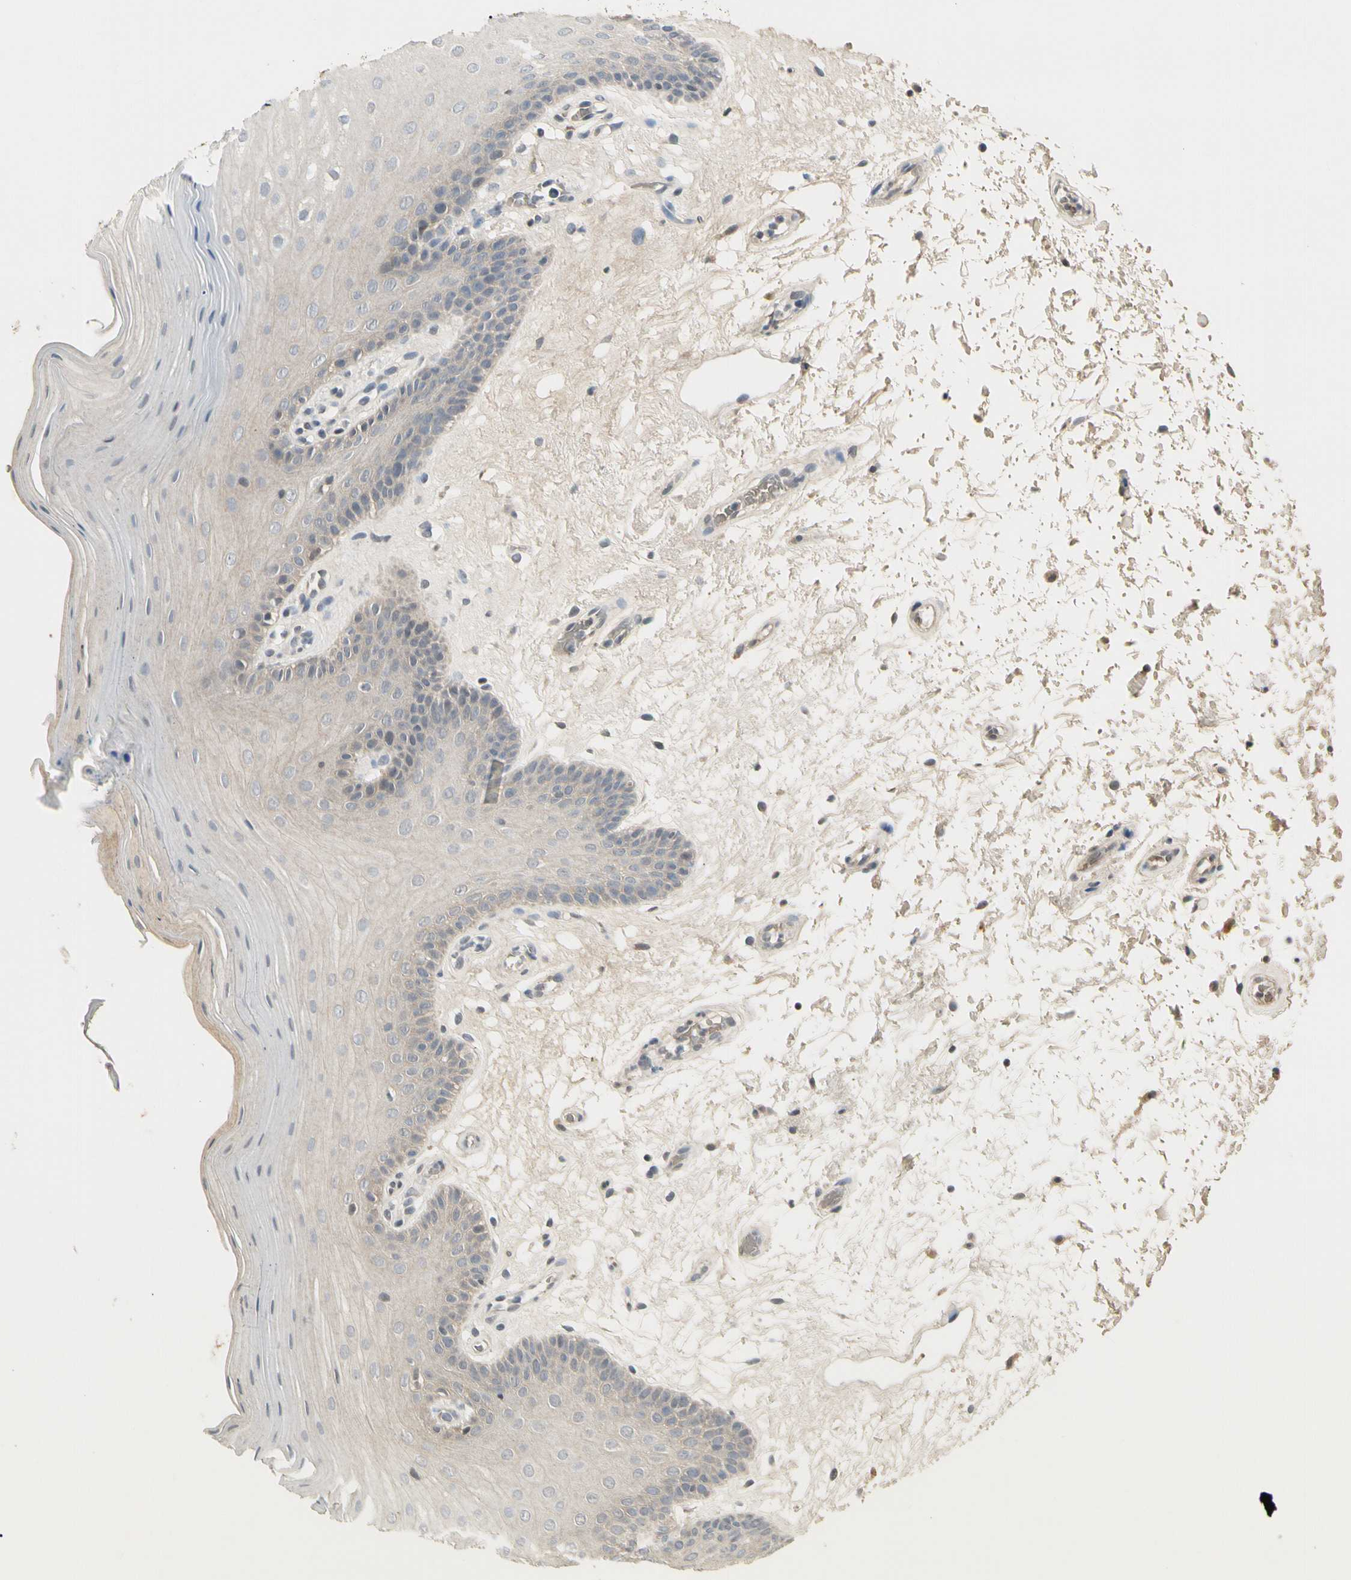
{"staining": {"intensity": "weak", "quantity": "<25%", "location": "cytoplasmic/membranous"}, "tissue": "oral mucosa", "cell_type": "Squamous epithelial cells", "image_type": "normal", "snomed": [{"axis": "morphology", "description": "Normal tissue, NOS"}, {"axis": "morphology", "description": "Squamous cell carcinoma, NOS"}, {"axis": "topography", "description": "Skeletal muscle"}, {"axis": "topography", "description": "Oral tissue"}, {"axis": "topography", "description": "Head-Neck"}], "caption": "IHC histopathology image of benign oral mucosa: oral mucosa stained with DAB demonstrates no significant protein positivity in squamous epithelial cells.", "gene": "GREM1", "patient": {"sex": "male", "age": 71}}